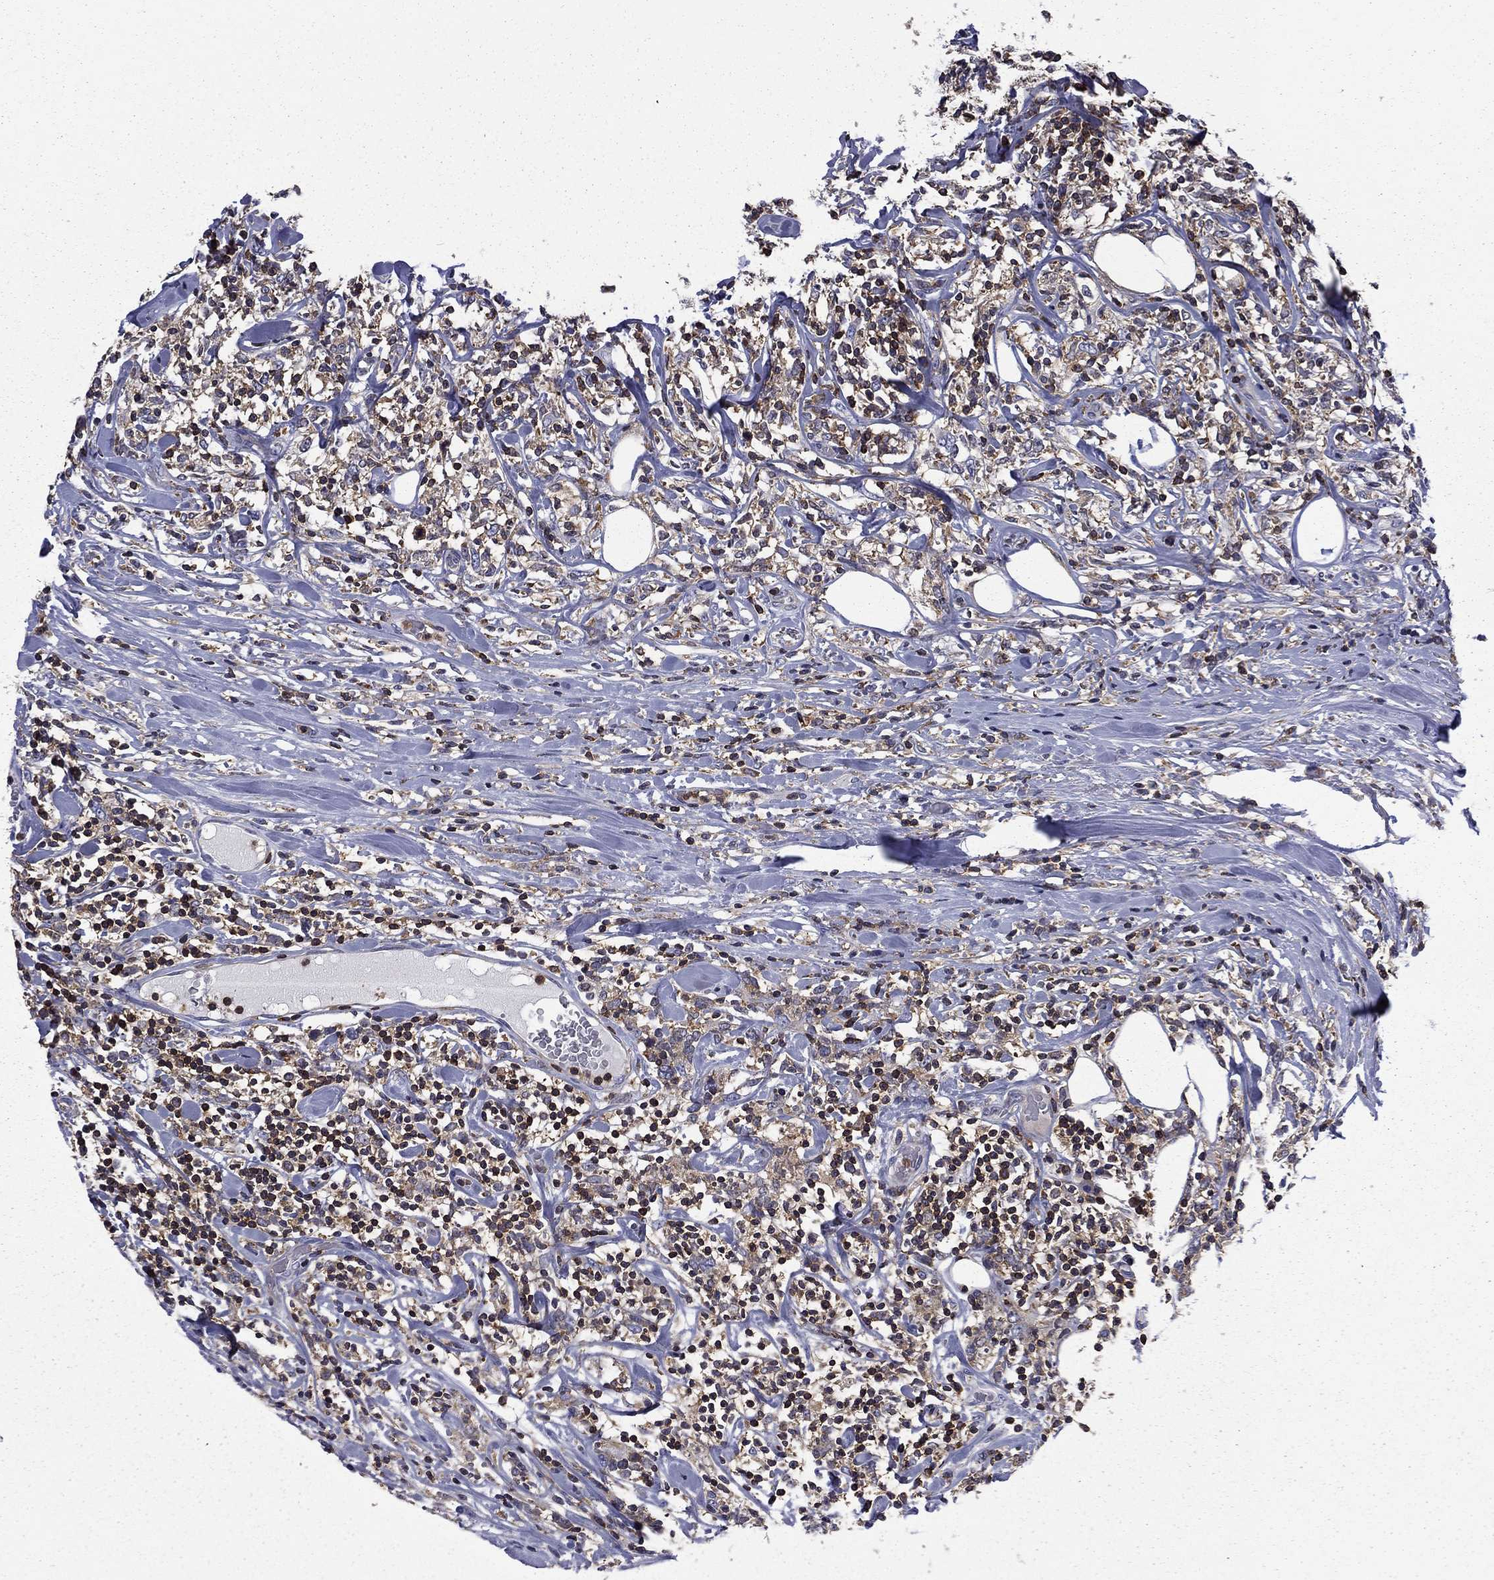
{"staining": {"intensity": "negative", "quantity": "none", "location": "none"}, "tissue": "lymphoma", "cell_type": "Tumor cells", "image_type": "cancer", "snomed": [{"axis": "morphology", "description": "Malignant lymphoma, non-Hodgkin's type, High grade"}, {"axis": "topography", "description": "Lymph node"}], "caption": "DAB (3,3'-diaminobenzidine) immunohistochemical staining of human high-grade malignant lymphoma, non-Hodgkin's type shows no significant expression in tumor cells.", "gene": "ARHGAP45", "patient": {"sex": "female", "age": 84}}